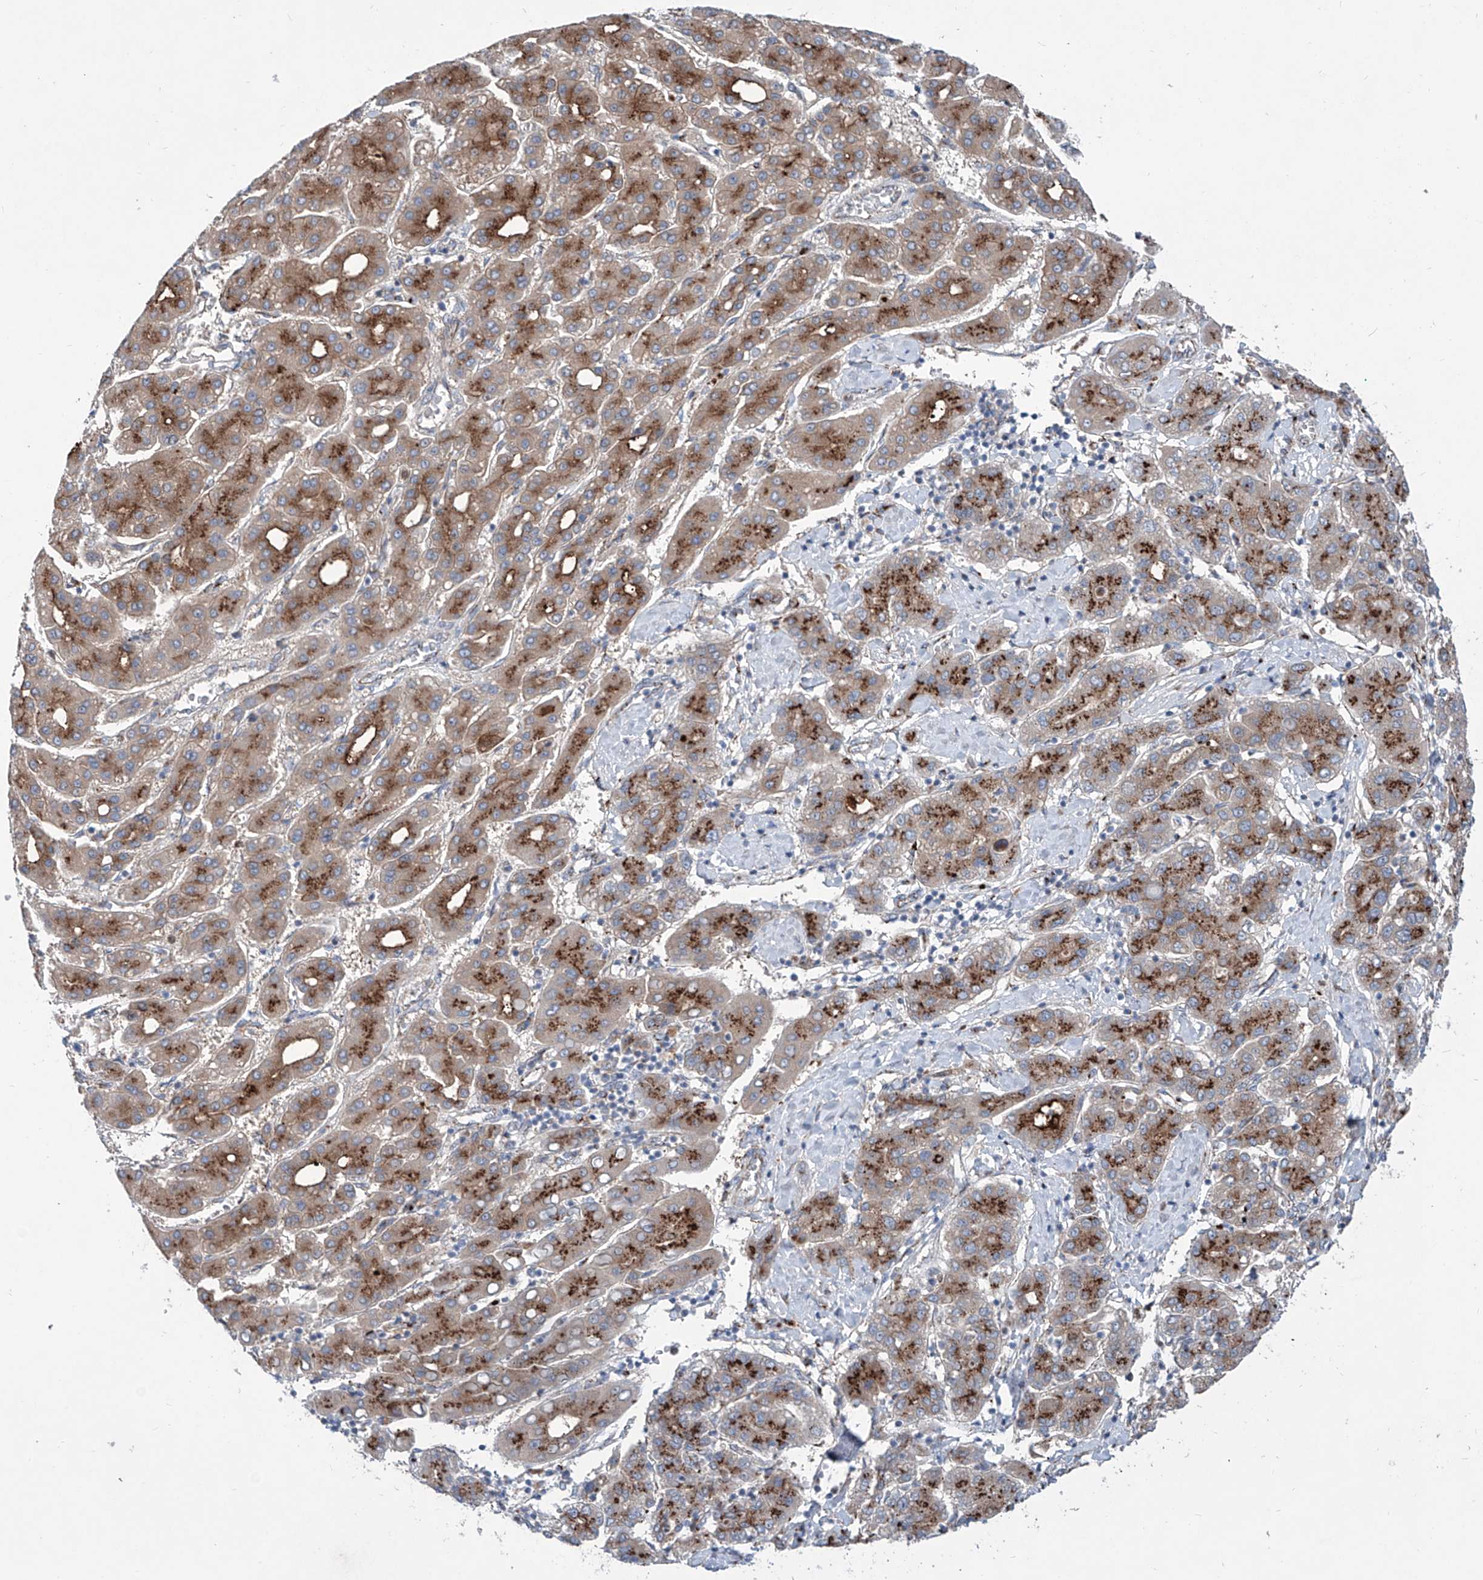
{"staining": {"intensity": "moderate", "quantity": ">75%", "location": "cytoplasmic/membranous"}, "tissue": "liver cancer", "cell_type": "Tumor cells", "image_type": "cancer", "snomed": [{"axis": "morphology", "description": "Carcinoma, Hepatocellular, NOS"}, {"axis": "topography", "description": "Liver"}], "caption": "A high-resolution photomicrograph shows immunohistochemistry staining of liver cancer (hepatocellular carcinoma), which displays moderate cytoplasmic/membranous staining in approximately >75% of tumor cells.", "gene": "CDH5", "patient": {"sex": "male", "age": 65}}